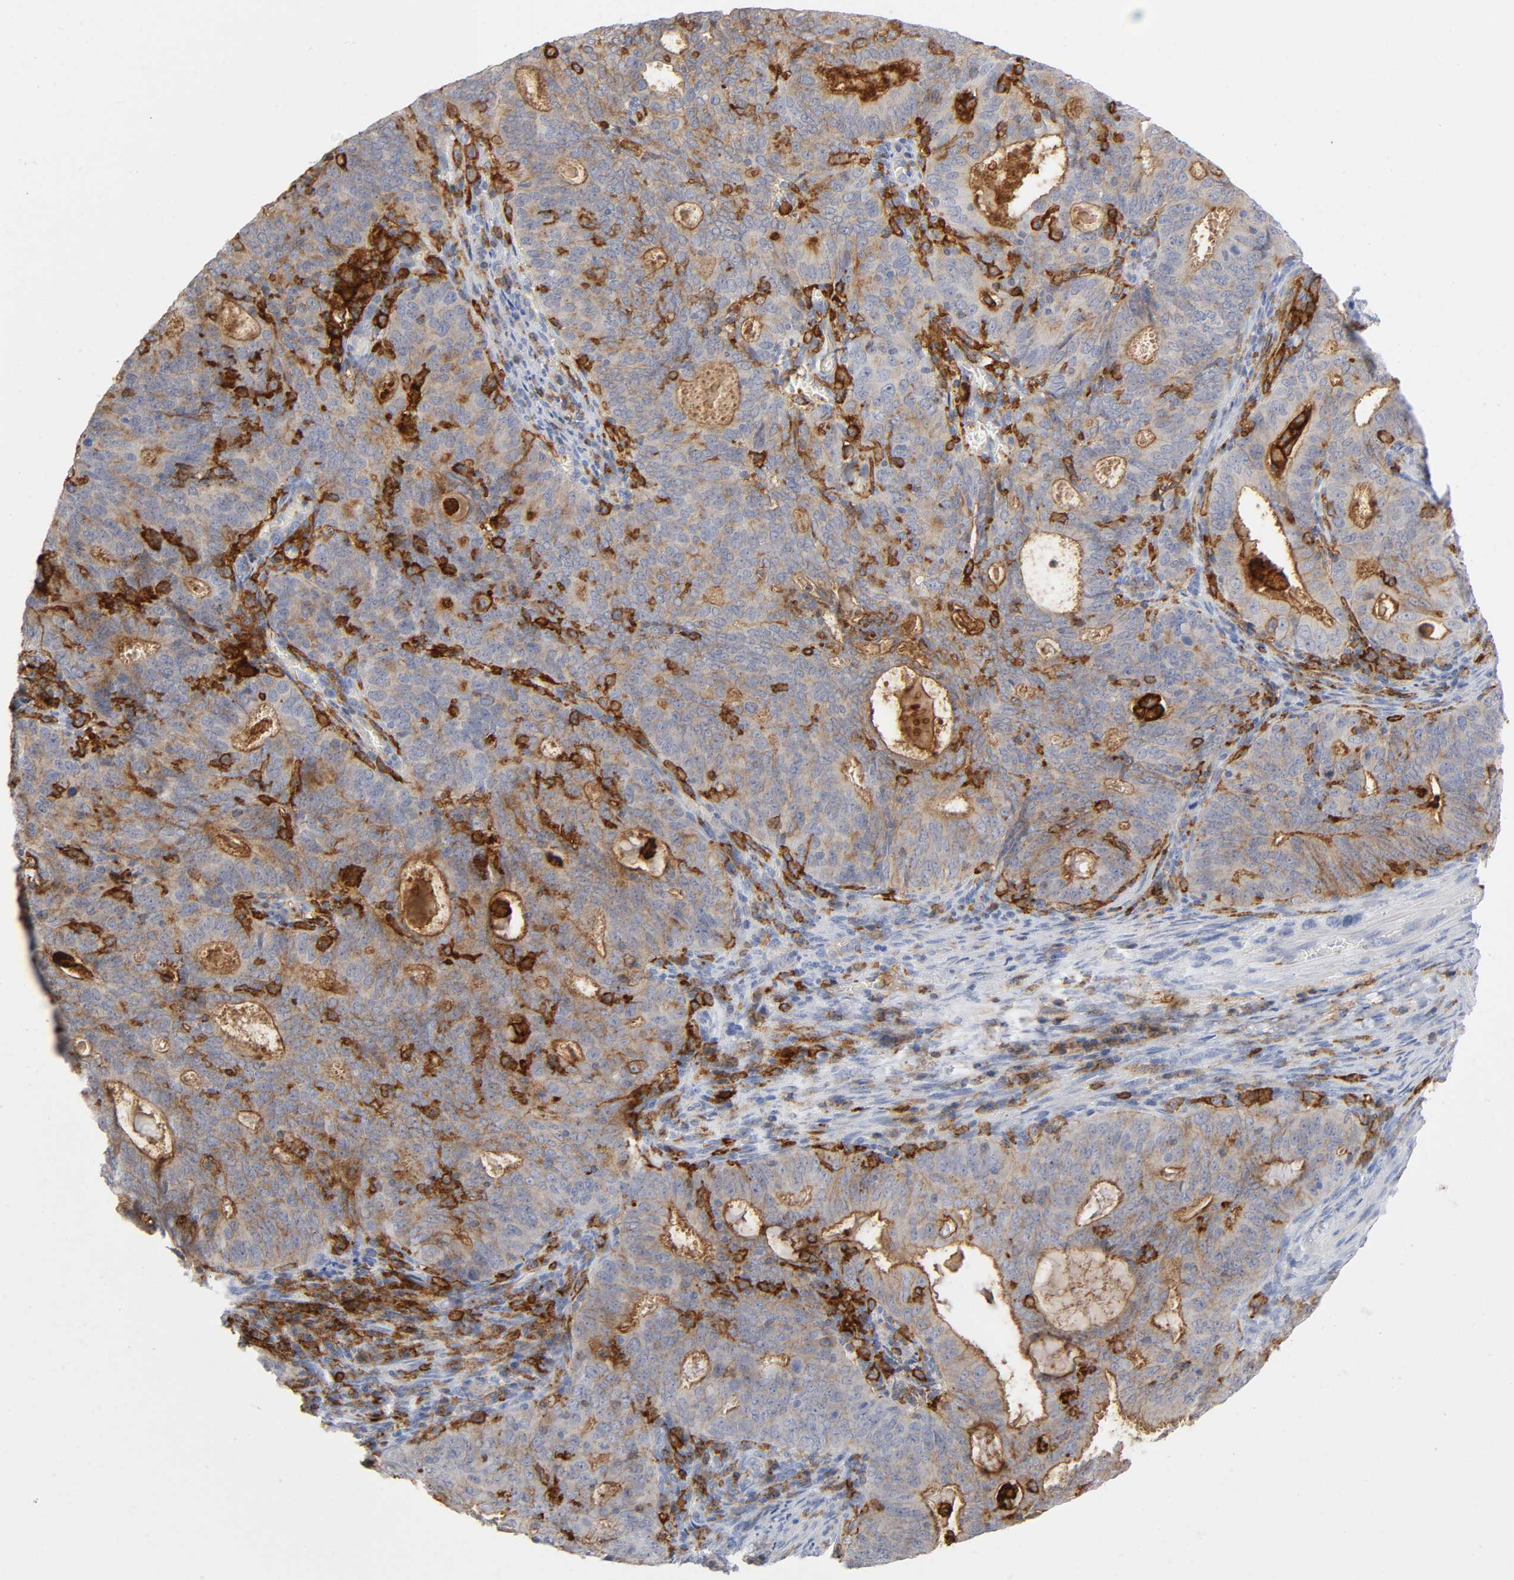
{"staining": {"intensity": "moderate", "quantity": ">75%", "location": "cytoplasmic/membranous"}, "tissue": "cervical cancer", "cell_type": "Tumor cells", "image_type": "cancer", "snomed": [{"axis": "morphology", "description": "Adenocarcinoma, NOS"}, {"axis": "topography", "description": "Cervix"}], "caption": "This micrograph shows IHC staining of adenocarcinoma (cervical), with medium moderate cytoplasmic/membranous positivity in about >75% of tumor cells.", "gene": "LYN", "patient": {"sex": "female", "age": 44}}